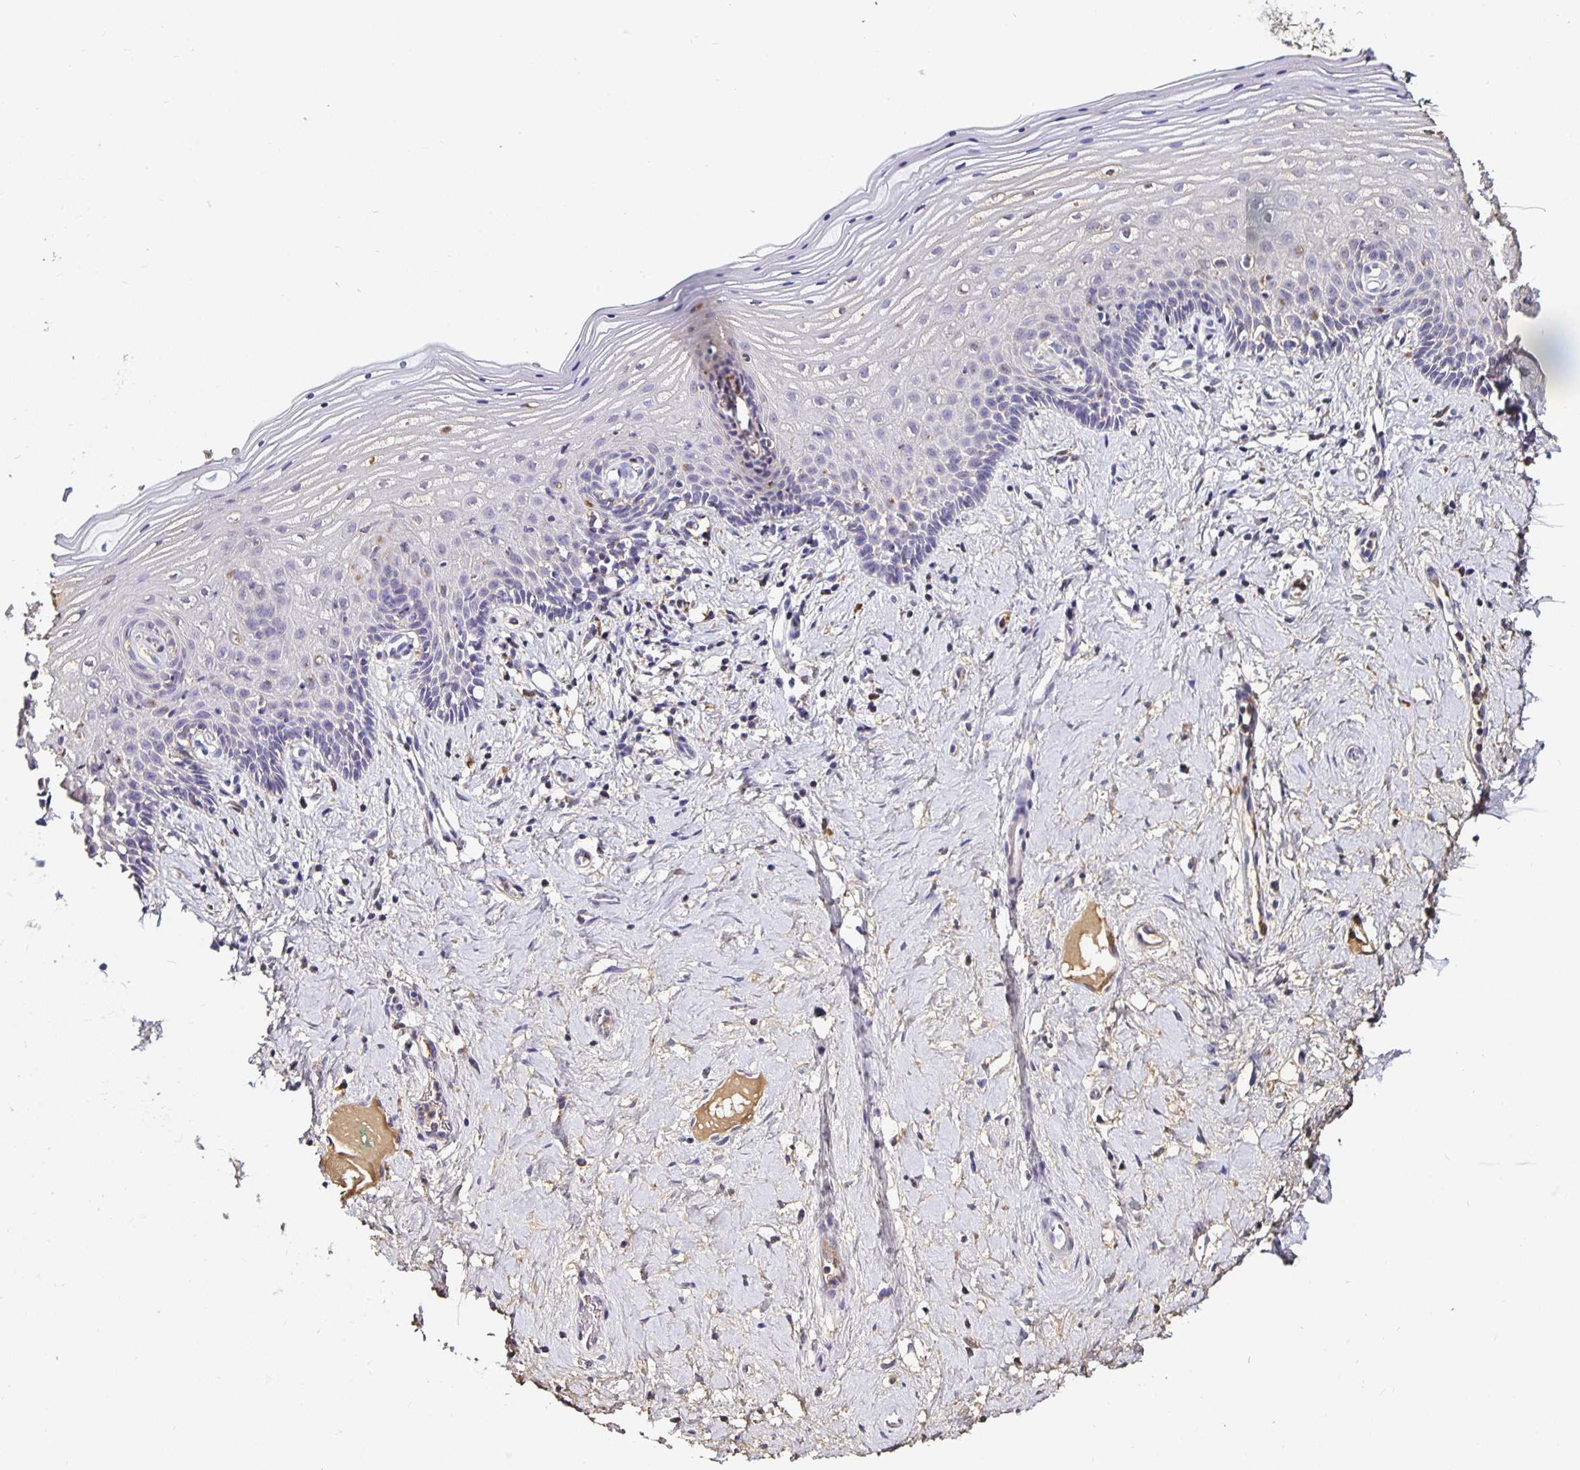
{"staining": {"intensity": "negative", "quantity": "none", "location": "none"}, "tissue": "vagina", "cell_type": "Squamous epithelial cells", "image_type": "normal", "snomed": [{"axis": "morphology", "description": "Normal tissue, NOS"}, {"axis": "topography", "description": "Vagina"}], "caption": "Immunohistochemical staining of unremarkable human vagina demonstrates no significant positivity in squamous epithelial cells.", "gene": "TTR", "patient": {"sex": "female", "age": 42}}